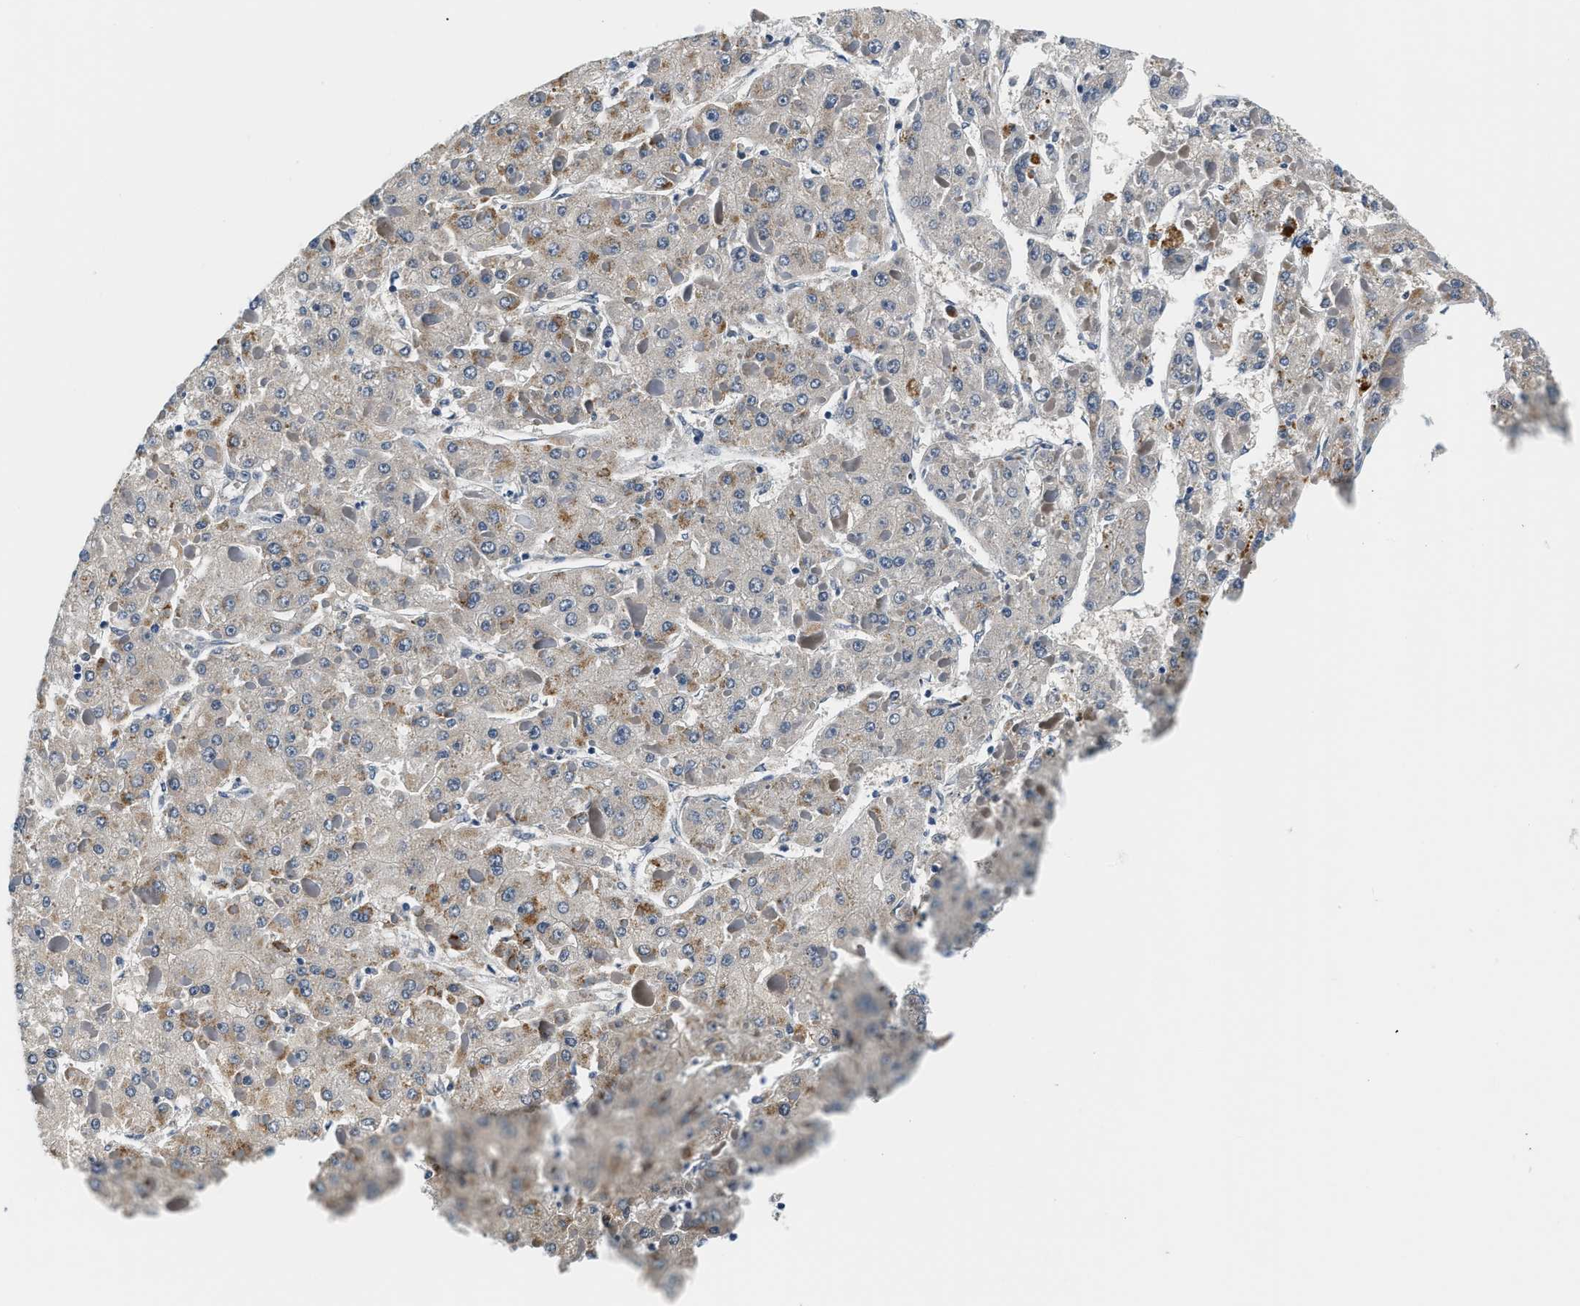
{"staining": {"intensity": "negative", "quantity": "none", "location": "none"}, "tissue": "liver cancer", "cell_type": "Tumor cells", "image_type": "cancer", "snomed": [{"axis": "morphology", "description": "Carcinoma, Hepatocellular, NOS"}, {"axis": "topography", "description": "Liver"}], "caption": "Micrograph shows no protein expression in tumor cells of liver cancer (hepatocellular carcinoma) tissue.", "gene": "YAE1", "patient": {"sex": "female", "age": 73}}